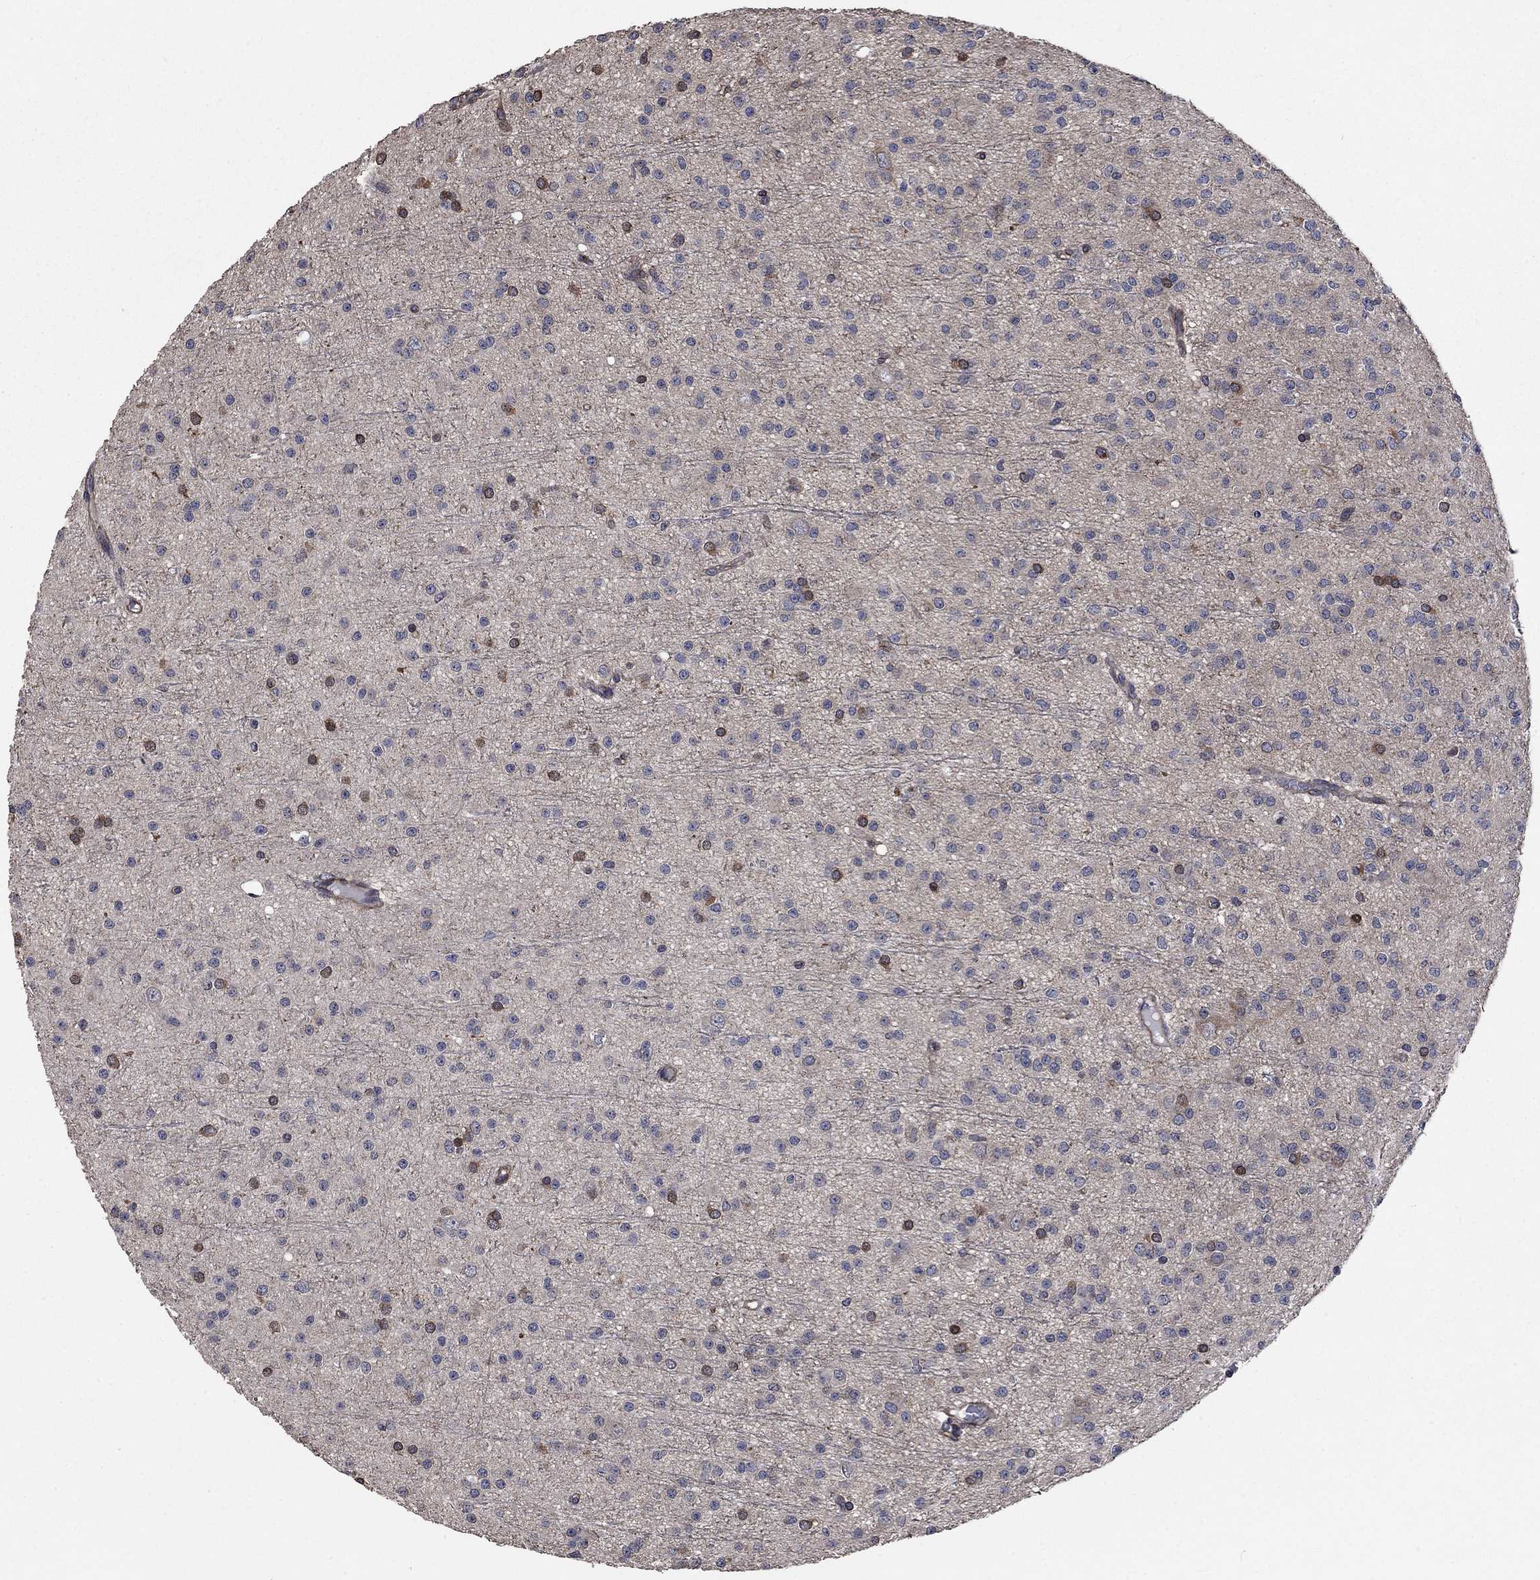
{"staining": {"intensity": "moderate", "quantity": "<25%", "location": "cytoplasmic/membranous,nuclear"}, "tissue": "glioma", "cell_type": "Tumor cells", "image_type": "cancer", "snomed": [{"axis": "morphology", "description": "Glioma, malignant, Low grade"}, {"axis": "topography", "description": "Brain"}], "caption": "This is a micrograph of immunohistochemistry (IHC) staining of malignant low-grade glioma, which shows moderate expression in the cytoplasmic/membranous and nuclear of tumor cells.", "gene": "PDE3A", "patient": {"sex": "male", "age": 27}}